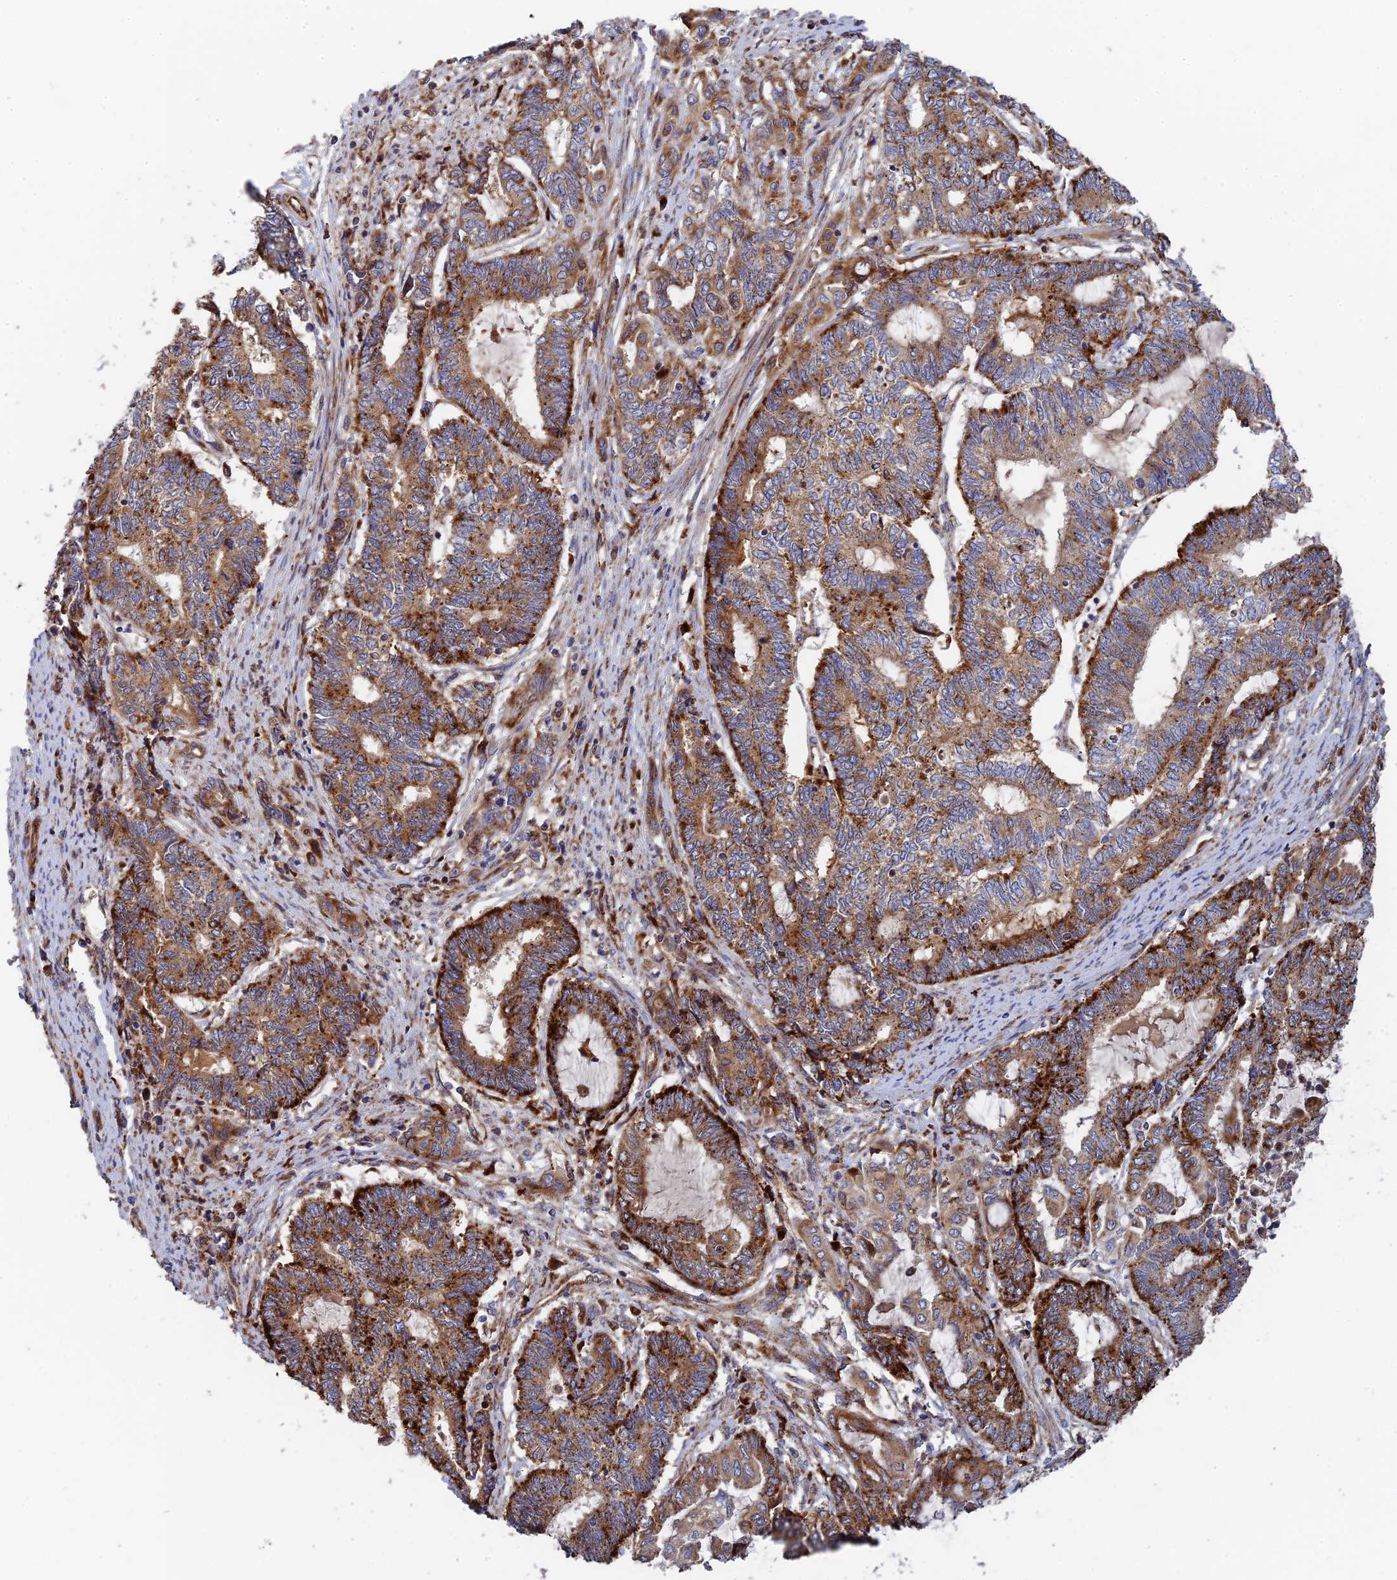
{"staining": {"intensity": "strong", "quantity": ">75%", "location": "cytoplasmic/membranous"}, "tissue": "endometrial cancer", "cell_type": "Tumor cells", "image_type": "cancer", "snomed": [{"axis": "morphology", "description": "Adenocarcinoma, NOS"}, {"axis": "topography", "description": "Uterus"}, {"axis": "topography", "description": "Endometrium"}], "caption": "A brown stain shows strong cytoplasmic/membranous staining of a protein in human endometrial cancer (adenocarcinoma) tumor cells. The staining is performed using DAB (3,3'-diaminobenzidine) brown chromogen to label protein expression. The nuclei are counter-stained blue using hematoxylin.", "gene": "PPP2R3C", "patient": {"sex": "female", "age": 70}}